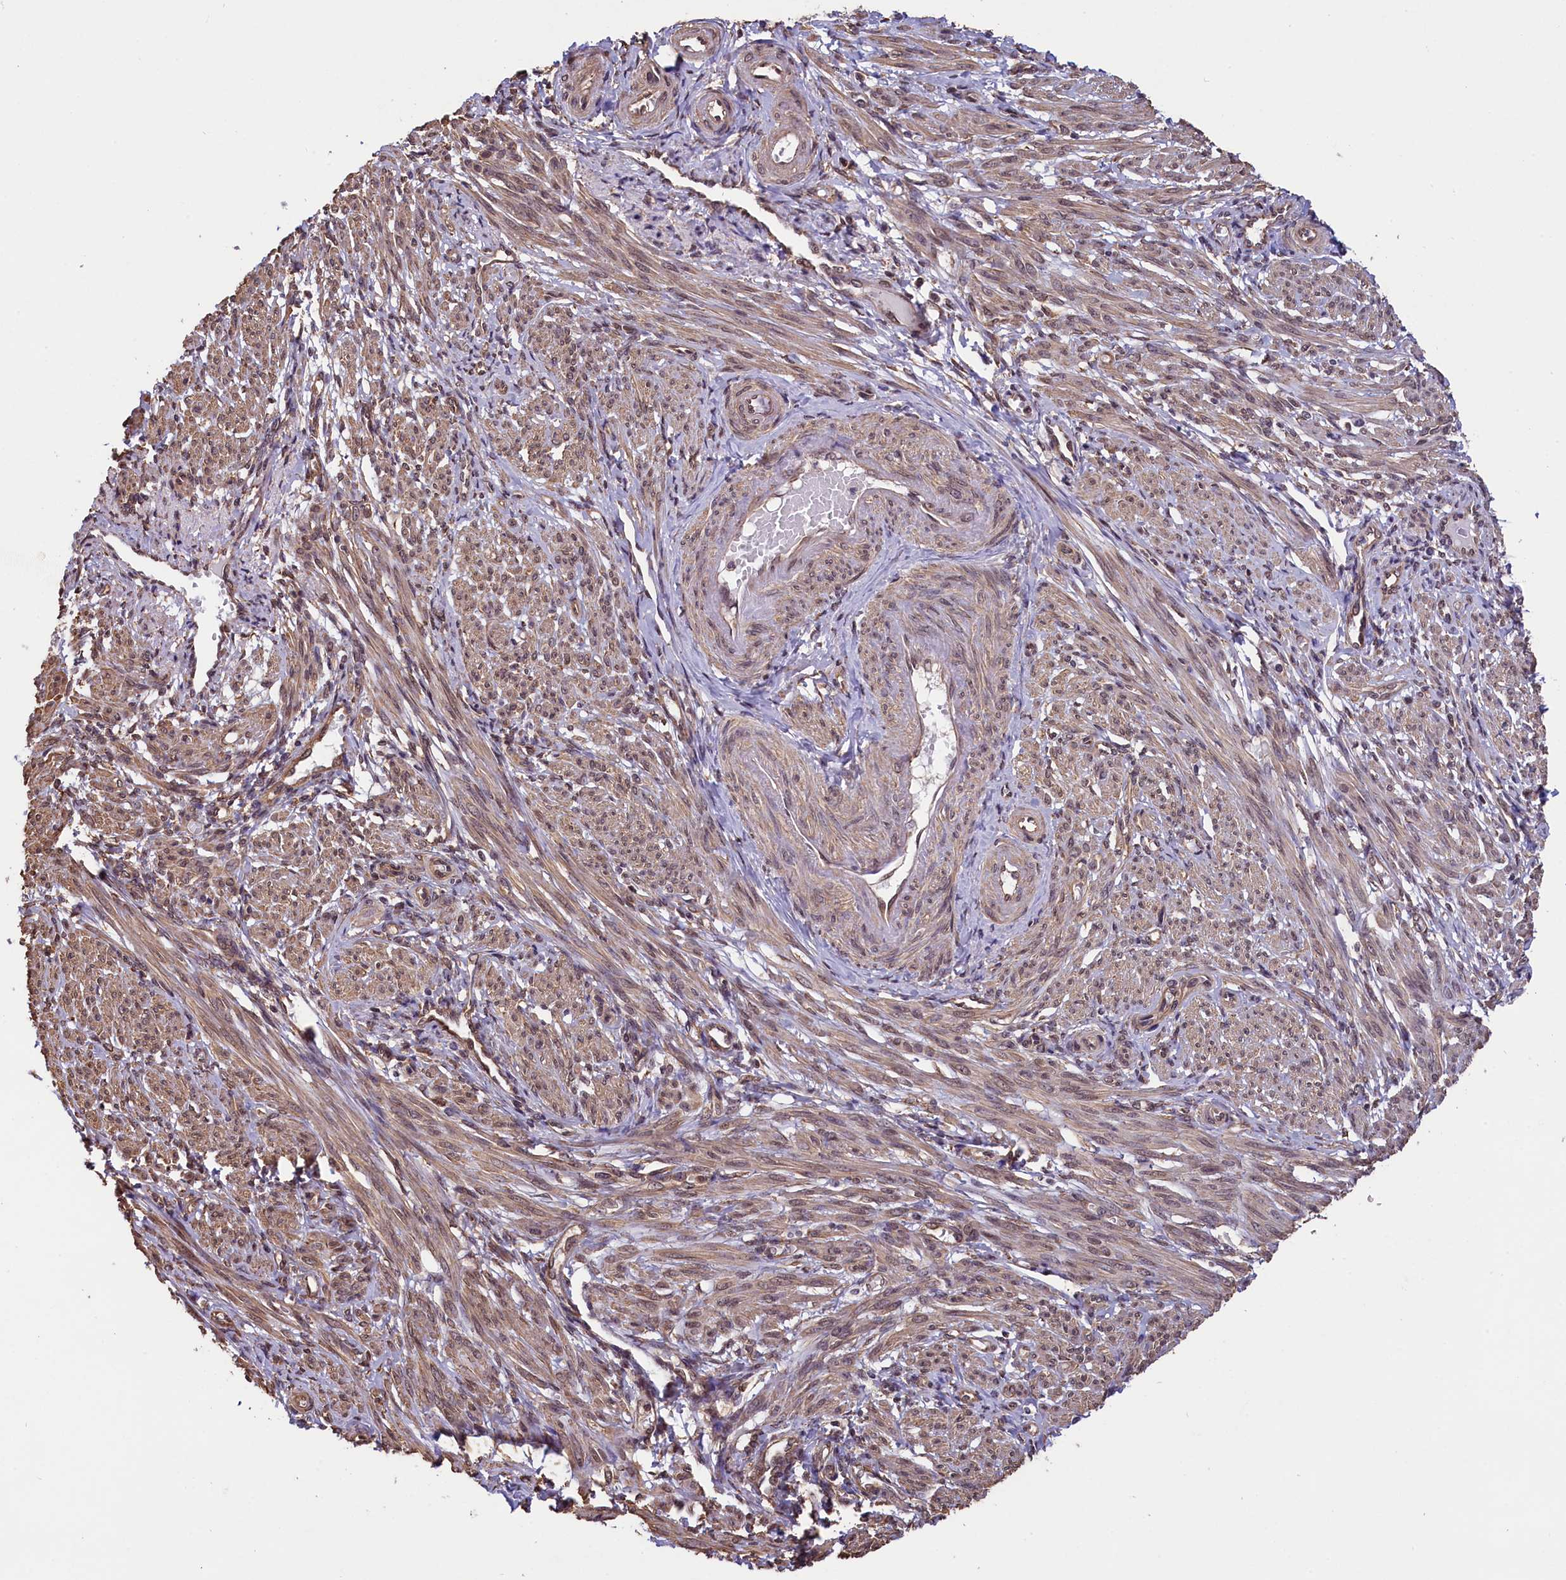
{"staining": {"intensity": "moderate", "quantity": ">75%", "location": "cytoplasmic/membranous,nuclear"}, "tissue": "smooth muscle", "cell_type": "Smooth muscle cells", "image_type": "normal", "snomed": [{"axis": "morphology", "description": "Normal tissue, NOS"}, {"axis": "topography", "description": "Smooth muscle"}], "caption": "Smooth muscle cells exhibit medium levels of moderate cytoplasmic/membranous,nuclear expression in about >75% of cells in unremarkable smooth muscle.", "gene": "ZC3H4", "patient": {"sex": "female", "age": 39}}